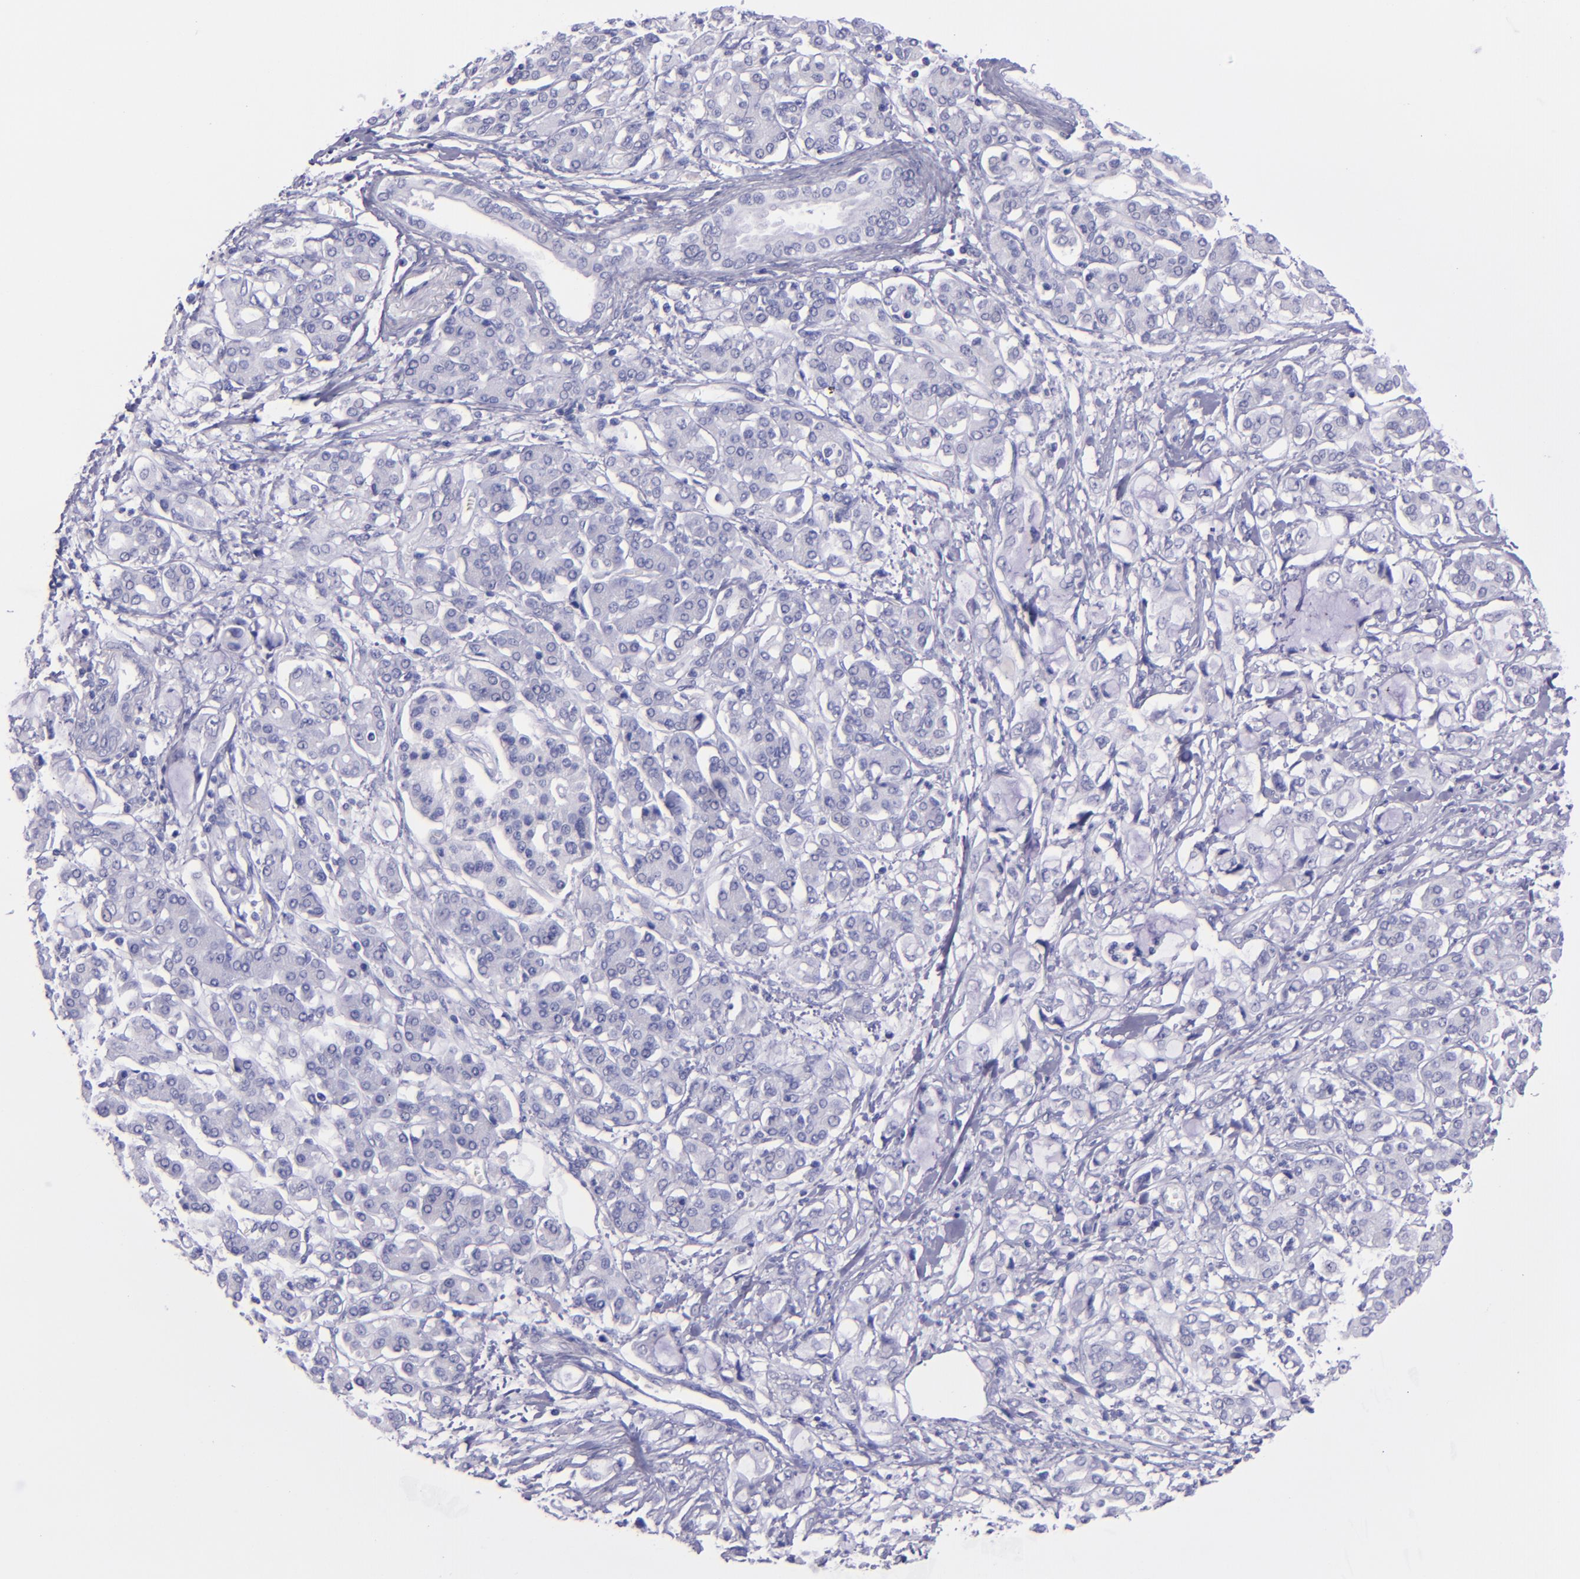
{"staining": {"intensity": "negative", "quantity": "none", "location": "none"}, "tissue": "pancreatic cancer", "cell_type": "Tumor cells", "image_type": "cancer", "snomed": [{"axis": "morphology", "description": "Adenocarcinoma, NOS"}, {"axis": "topography", "description": "Pancreas"}], "caption": "DAB immunohistochemical staining of human pancreatic adenocarcinoma demonstrates no significant expression in tumor cells.", "gene": "TNNT3", "patient": {"sex": "female", "age": 70}}